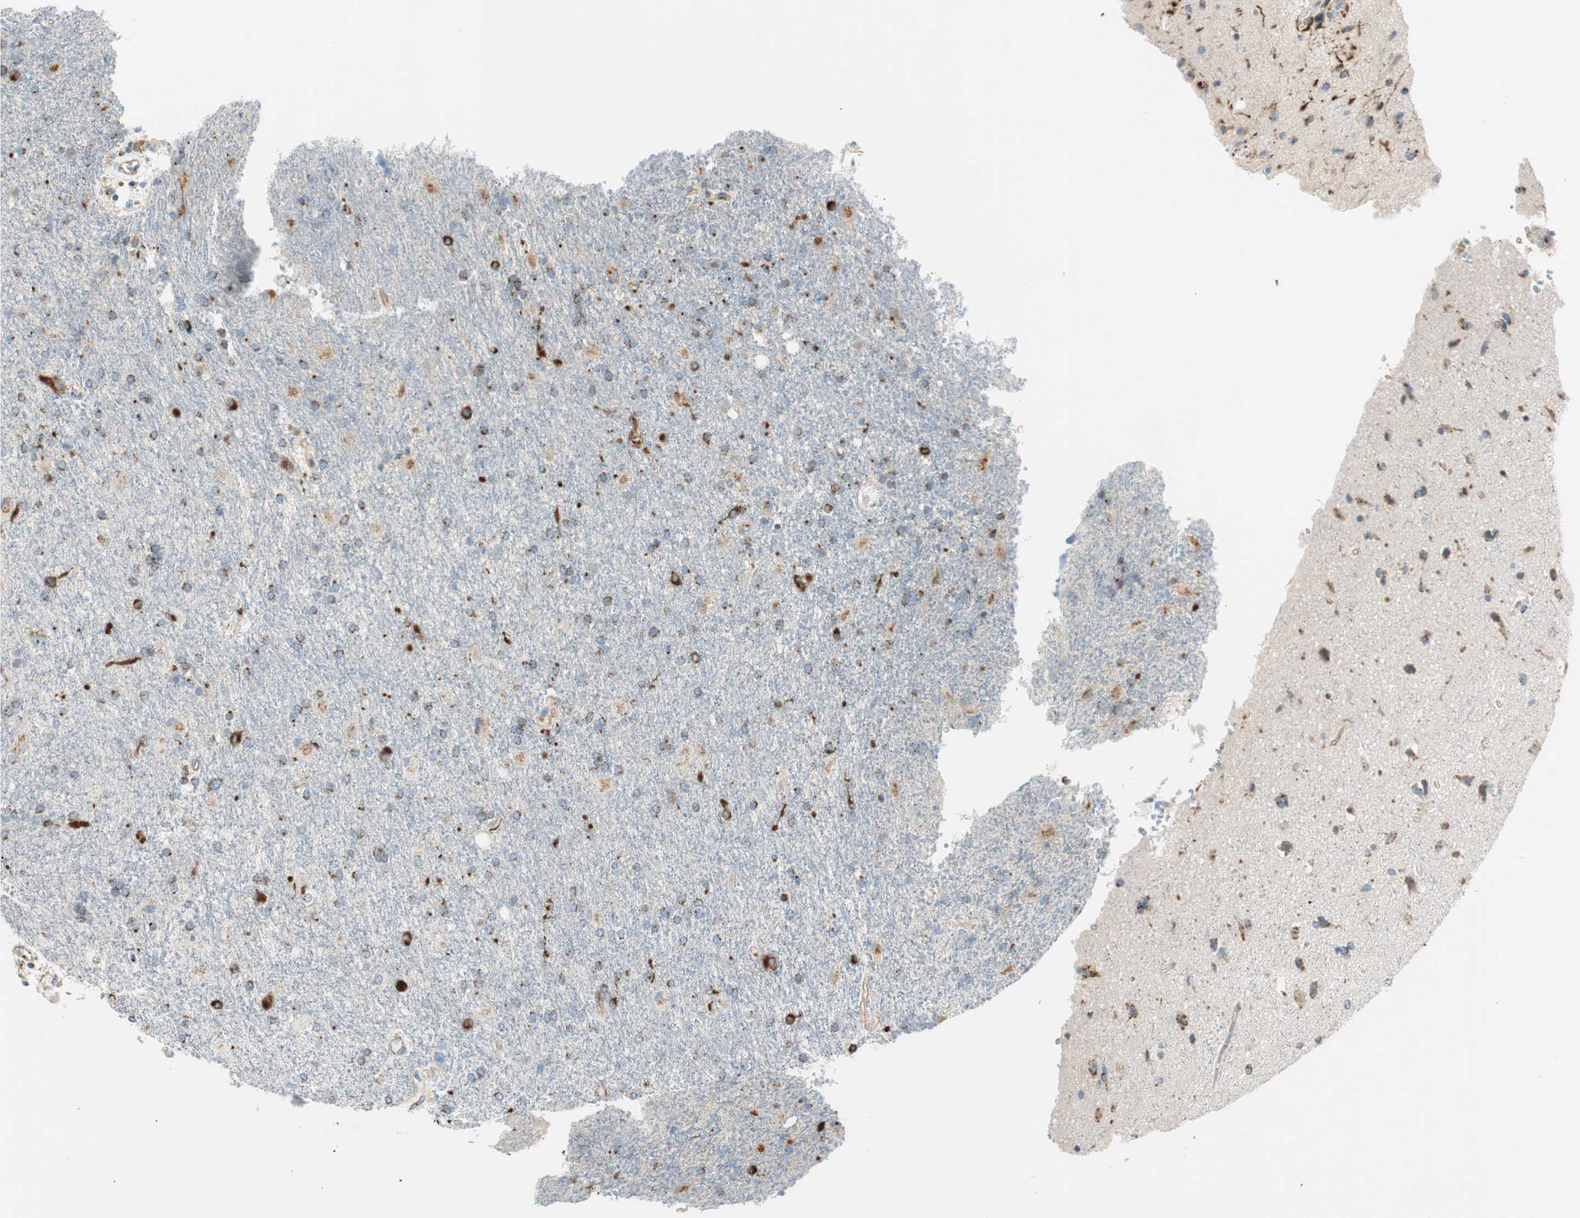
{"staining": {"intensity": "moderate", "quantity": "25%-75%", "location": "cytoplasmic/membranous"}, "tissue": "glioma", "cell_type": "Tumor cells", "image_type": "cancer", "snomed": [{"axis": "morphology", "description": "Glioma, malignant, High grade"}, {"axis": "topography", "description": "Brain"}], "caption": "About 25%-75% of tumor cells in human glioma demonstrate moderate cytoplasmic/membranous protein expression as visualized by brown immunohistochemical staining.", "gene": "TMF1", "patient": {"sex": "male", "age": 71}}